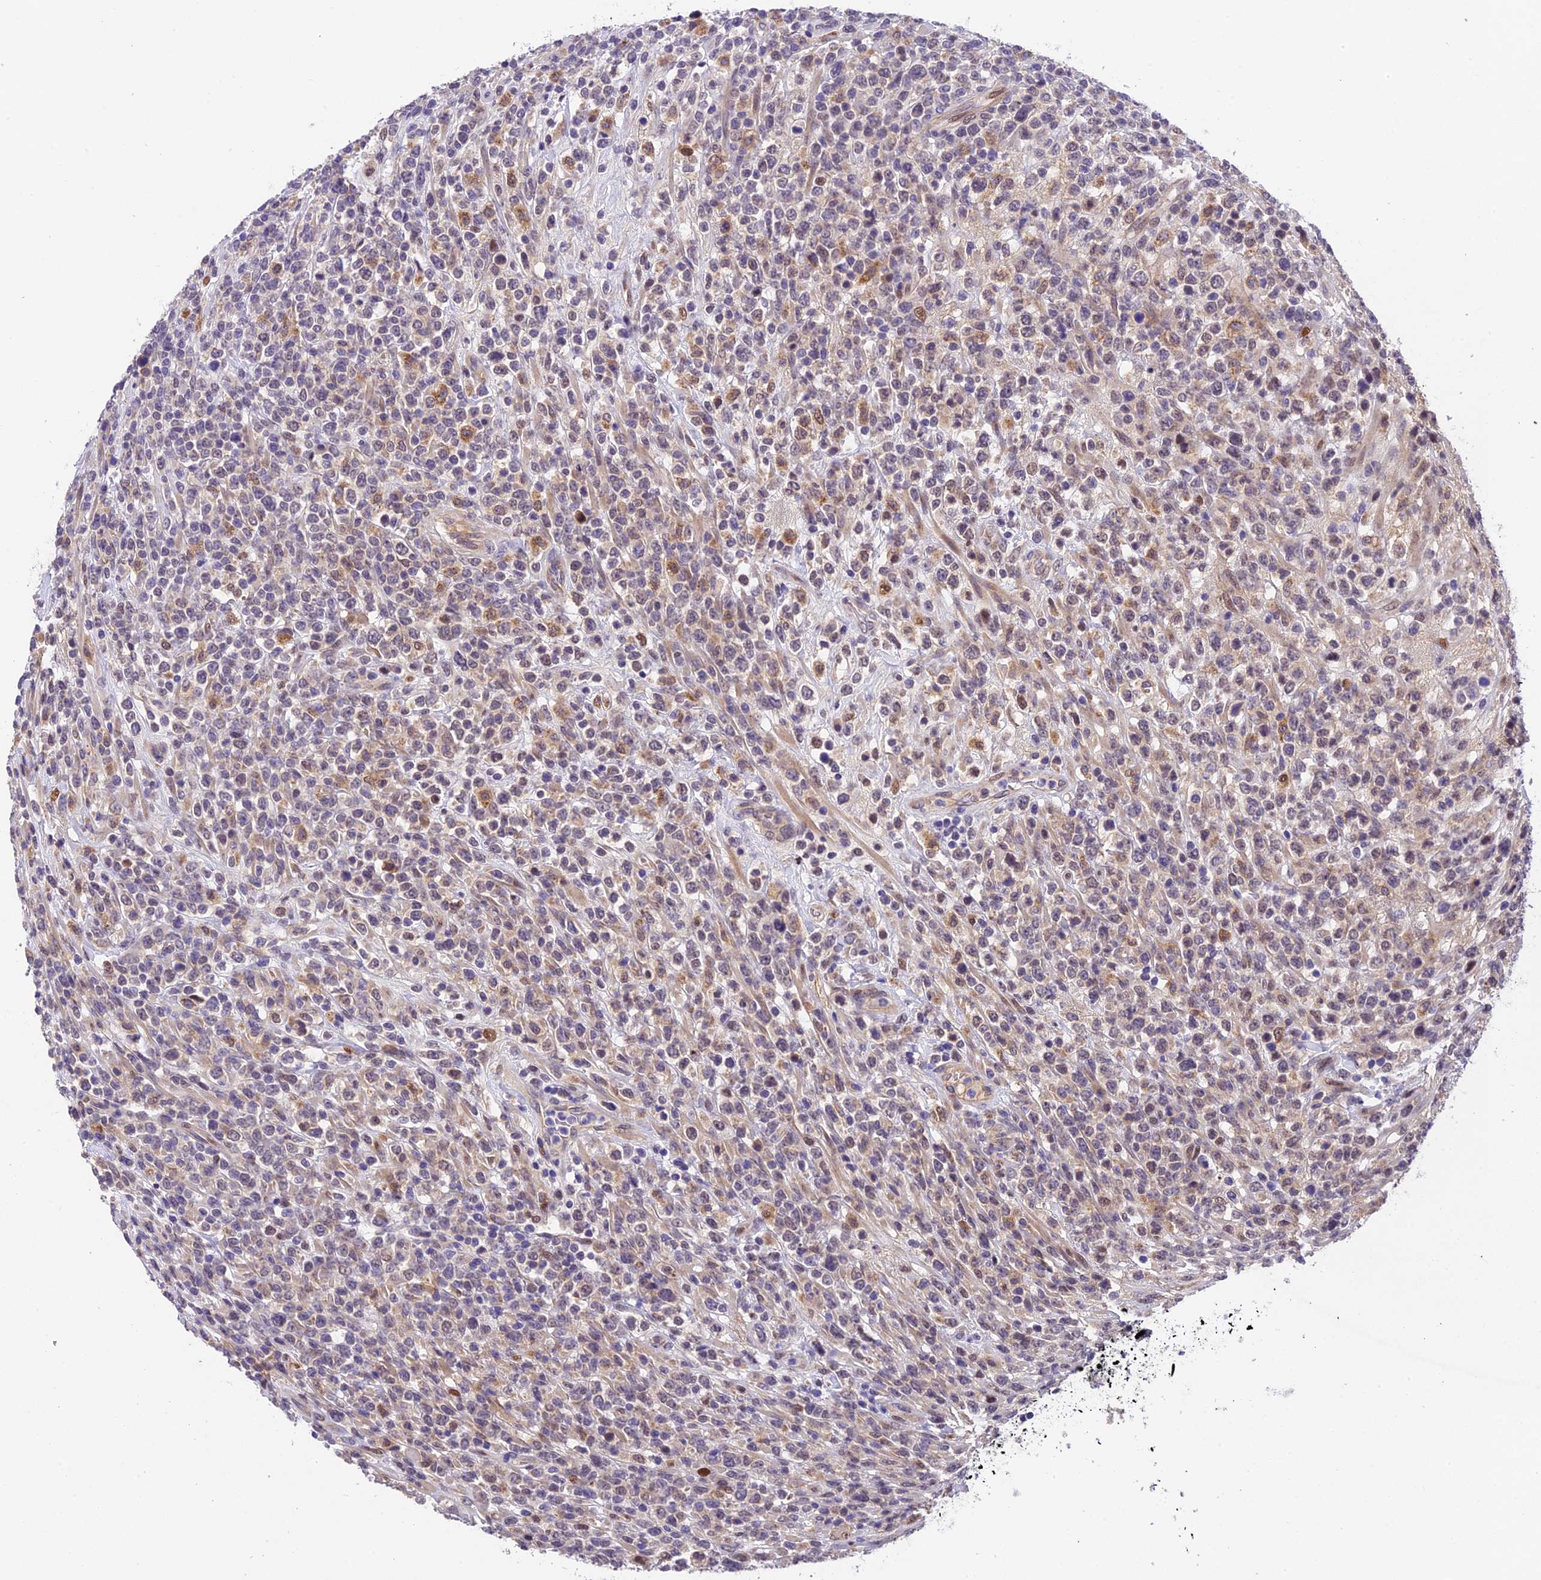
{"staining": {"intensity": "weak", "quantity": "25%-75%", "location": "cytoplasmic/membranous"}, "tissue": "lymphoma", "cell_type": "Tumor cells", "image_type": "cancer", "snomed": [{"axis": "morphology", "description": "Malignant lymphoma, non-Hodgkin's type, High grade"}, {"axis": "topography", "description": "Colon"}], "caption": "There is low levels of weak cytoplasmic/membranous positivity in tumor cells of malignant lymphoma, non-Hodgkin's type (high-grade), as demonstrated by immunohistochemical staining (brown color).", "gene": "CCSER1", "patient": {"sex": "female", "age": 53}}